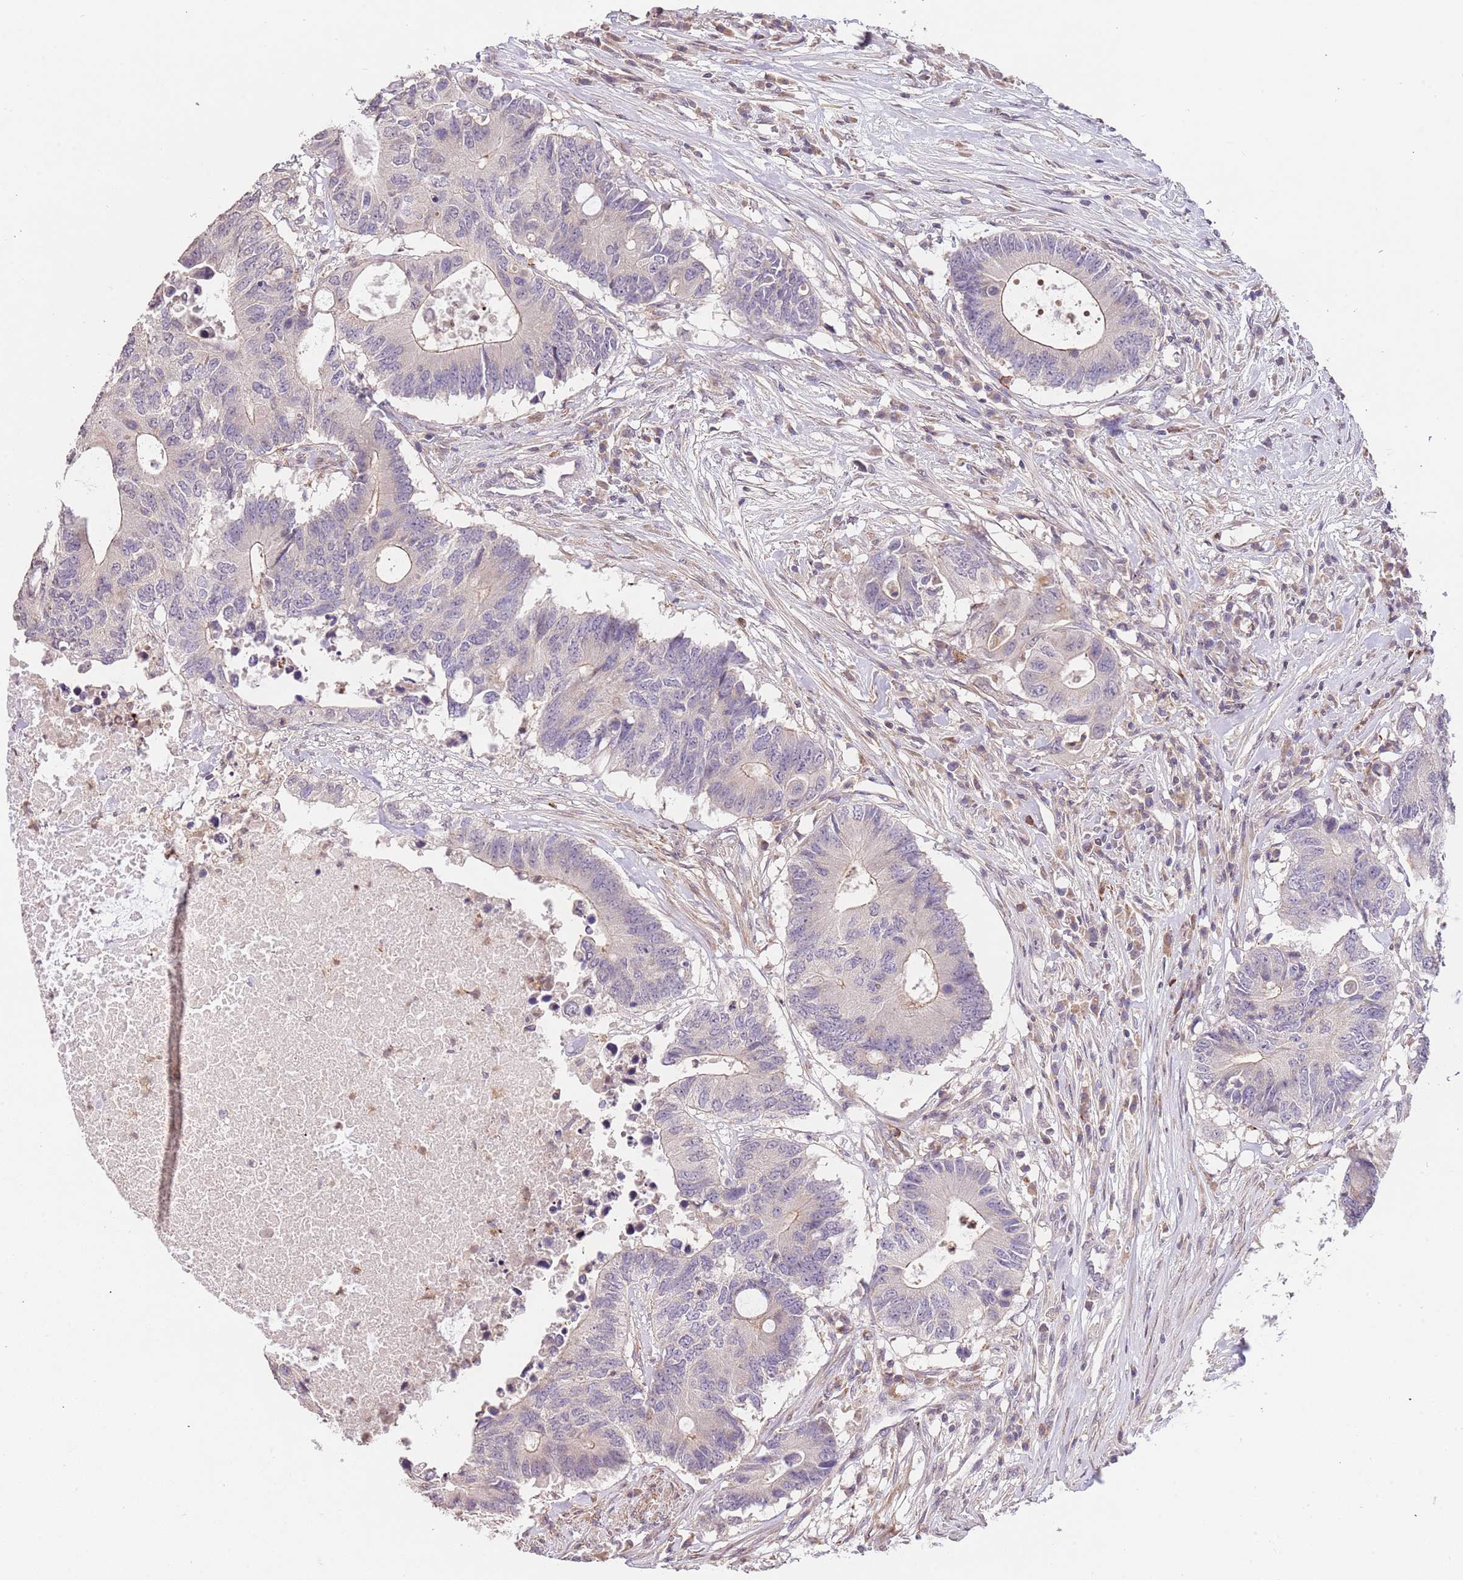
{"staining": {"intensity": "weak", "quantity": "<25%", "location": "cytoplasmic/membranous"}, "tissue": "colorectal cancer", "cell_type": "Tumor cells", "image_type": "cancer", "snomed": [{"axis": "morphology", "description": "Adenocarcinoma, NOS"}, {"axis": "topography", "description": "Colon"}], "caption": "Colorectal cancer stained for a protein using IHC demonstrates no positivity tumor cells.", "gene": "SLC16A4", "patient": {"sex": "male", "age": 71}}